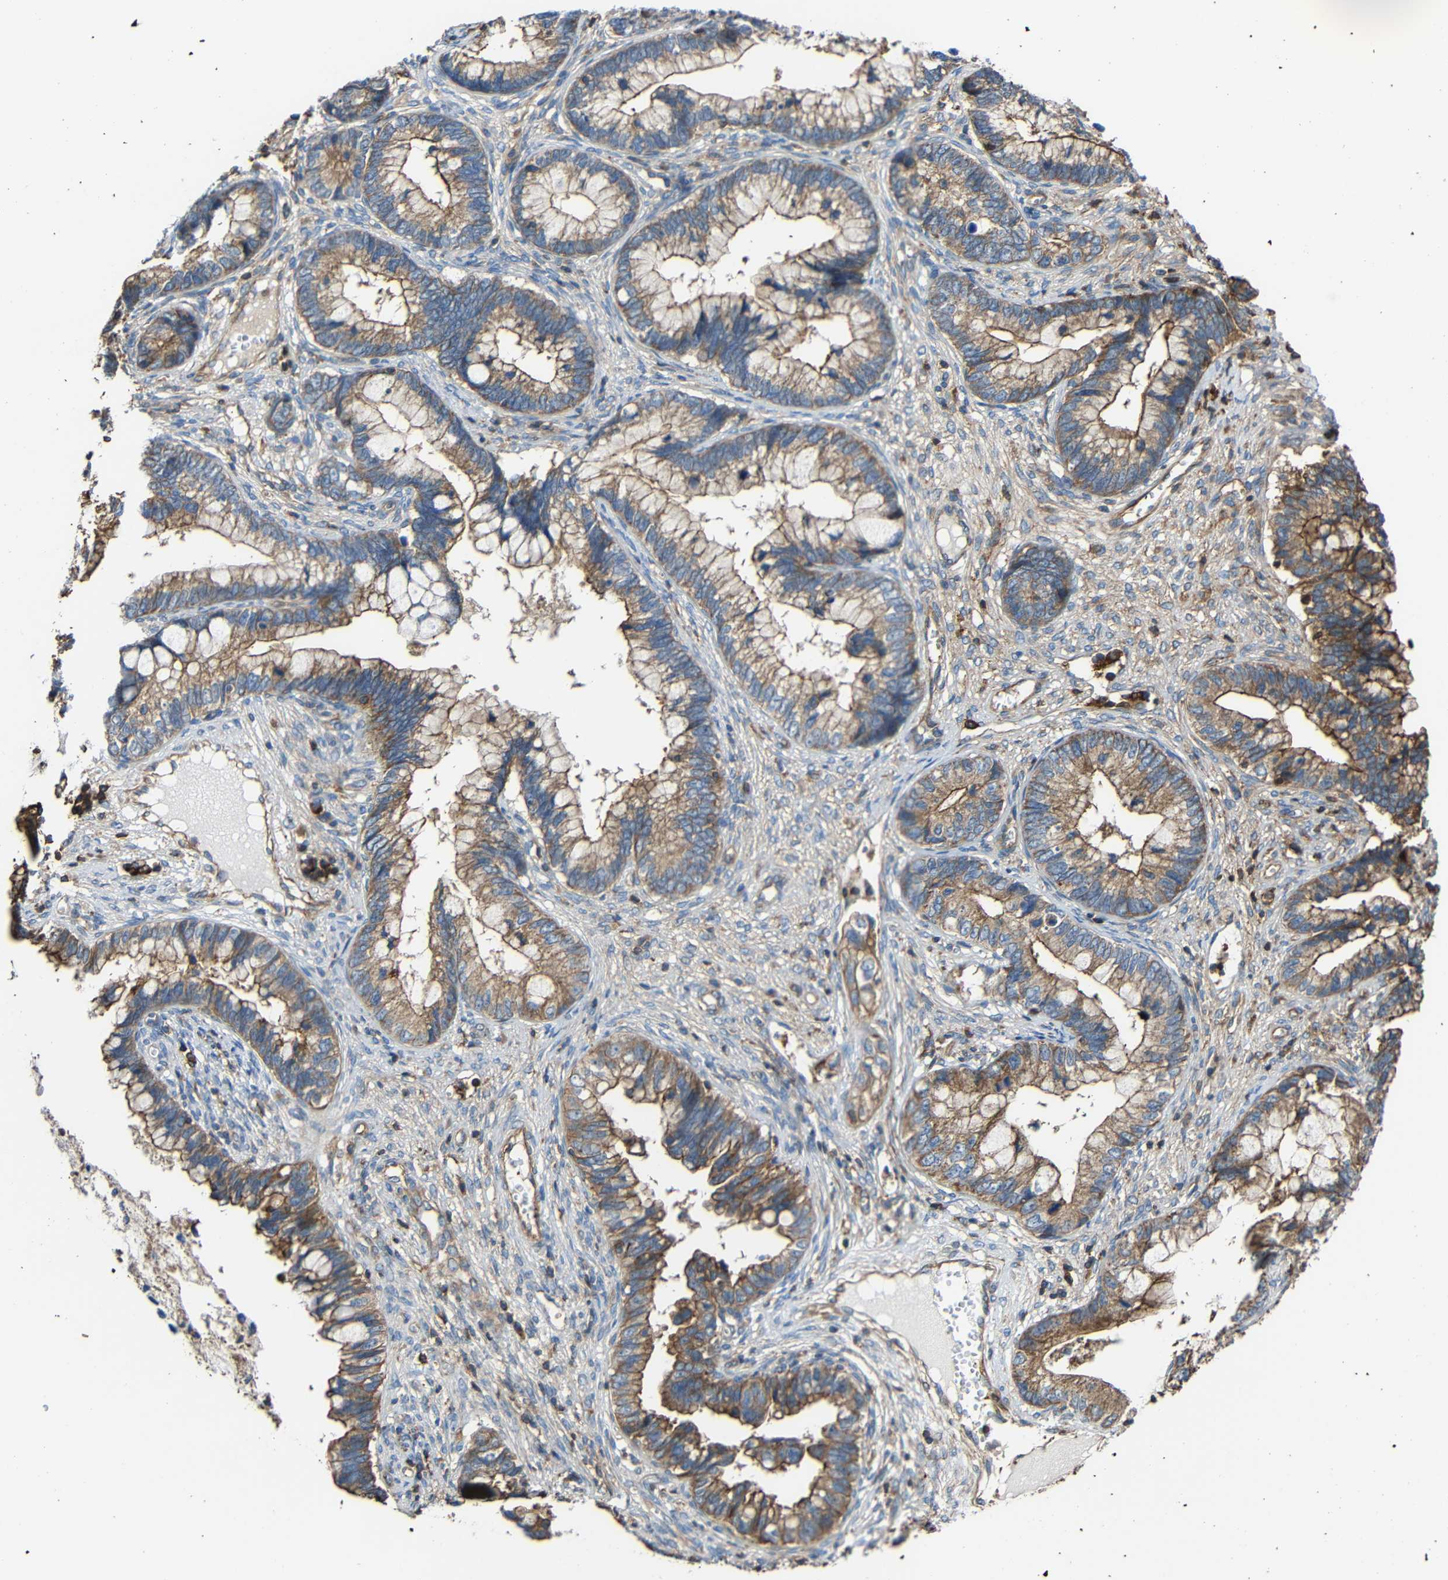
{"staining": {"intensity": "moderate", "quantity": ">75%", "location": "cytoplasmic/membranous"}, "tissue": "cervical cancer", "cell_type": "Tumor cells", "image_type": "cancer", "snomed": [{"axis": "morphology", "description": "Adenocarcinoma, NOS"}, {"axis": "topography", "description": "Cervix"}], "caption": "Human adenocarcinoma (cervical) stained with a brown dye displays moderate cytoplasmic/membranous positive positivity in about >75% of tumor cells.", "gene": "RHOT2", "patient": {"sex": "female", "age": 44}}